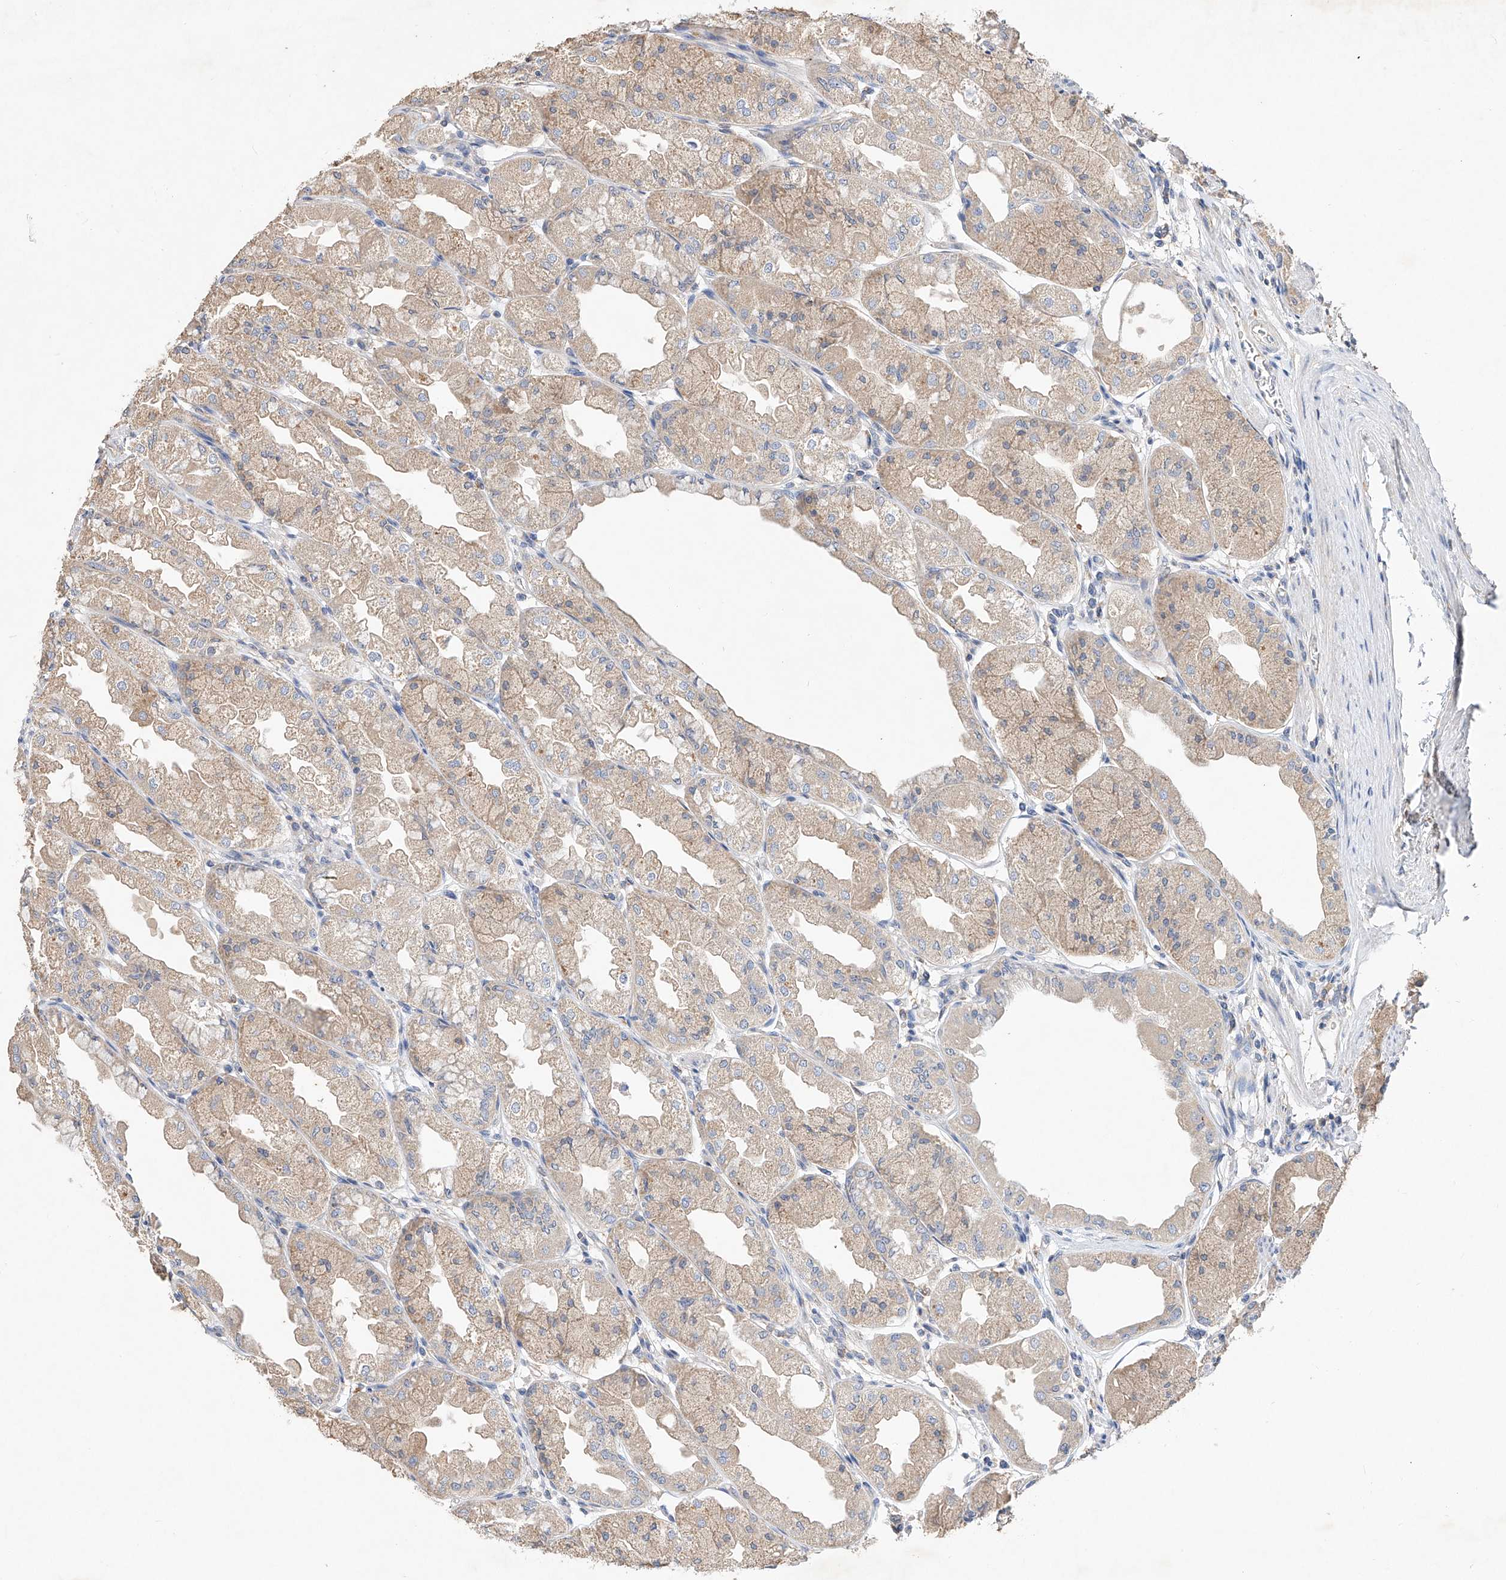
{"staining": {"intensity": "weak", "quantity": ">75%", "location": "cytoplasmic/membranous"}, "tissue": "stomach", "cell_type": "Glandular cells", "image_type": "normal", "snomed": [{"axis": "morphology", "description": "Normal tissue, NOS"}, {"axis": "topography", "description": "Stomach, upper"}], "caption": "Glandular cells exhibit low levels of weak cytoplasmic/membranous expression in approximately >75% of cells in benign human stomach.", "gene": "AMD1", "patient": {"sex": "male", "age": 47}}